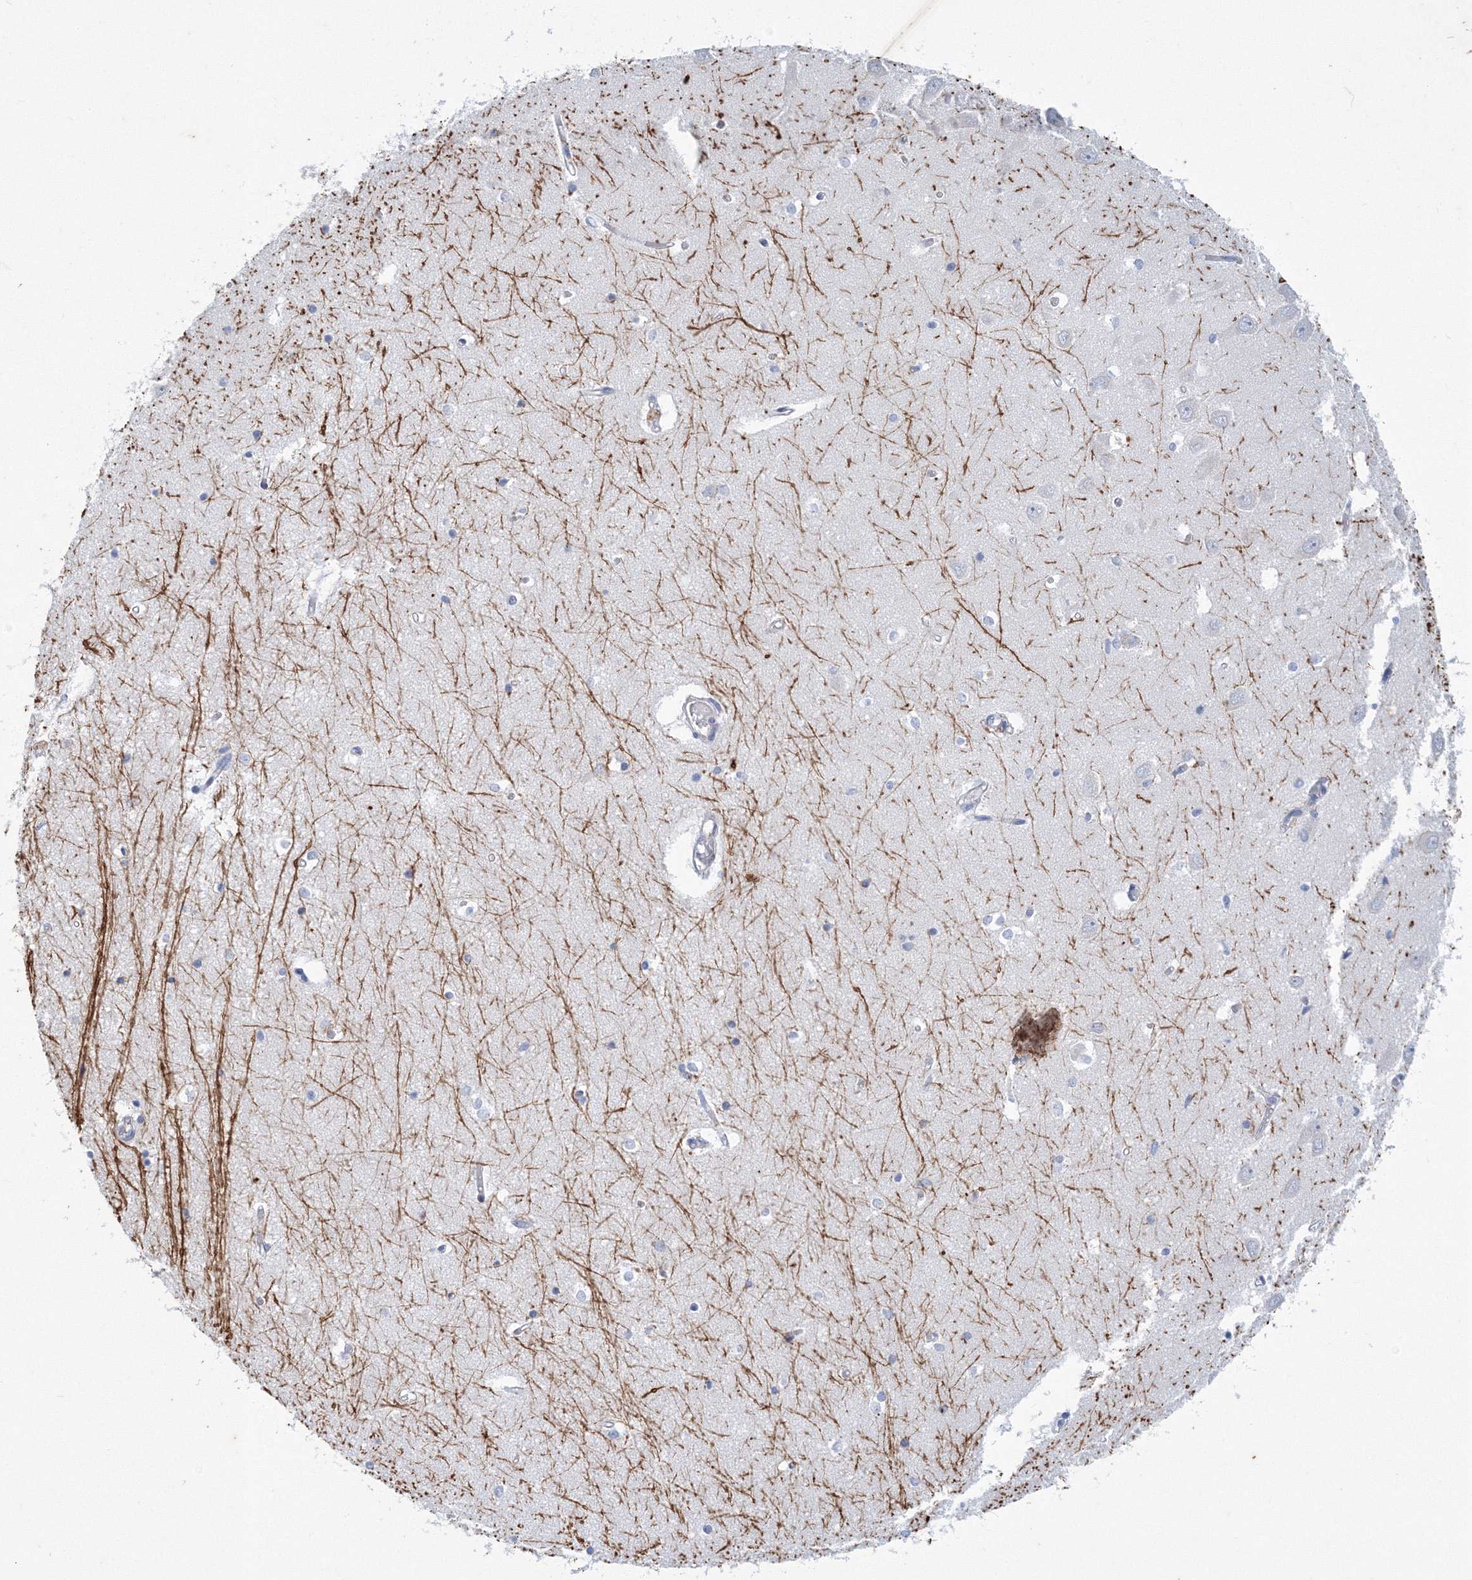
{"staining": {"intensity": "negative", "quantity": "none", "location": "none"}, "tissue": "hippocampus", "cell_type": "Glial cells", "image_type": "normal", "snomed": [{"axis": "morphology", "description": "Normal tissue, NOS"}, {"axis": "topography", "description": "Hippocampus"}], "caption": "DAB (3,3'-diaminobenzidine) immunohistochemical staining of benign hippocampus exhibits no significant positivity in glial cells. Nuclei are stained in blue.", "gene": "TANC1", "patient": {"sex": "male", "age": 70}}